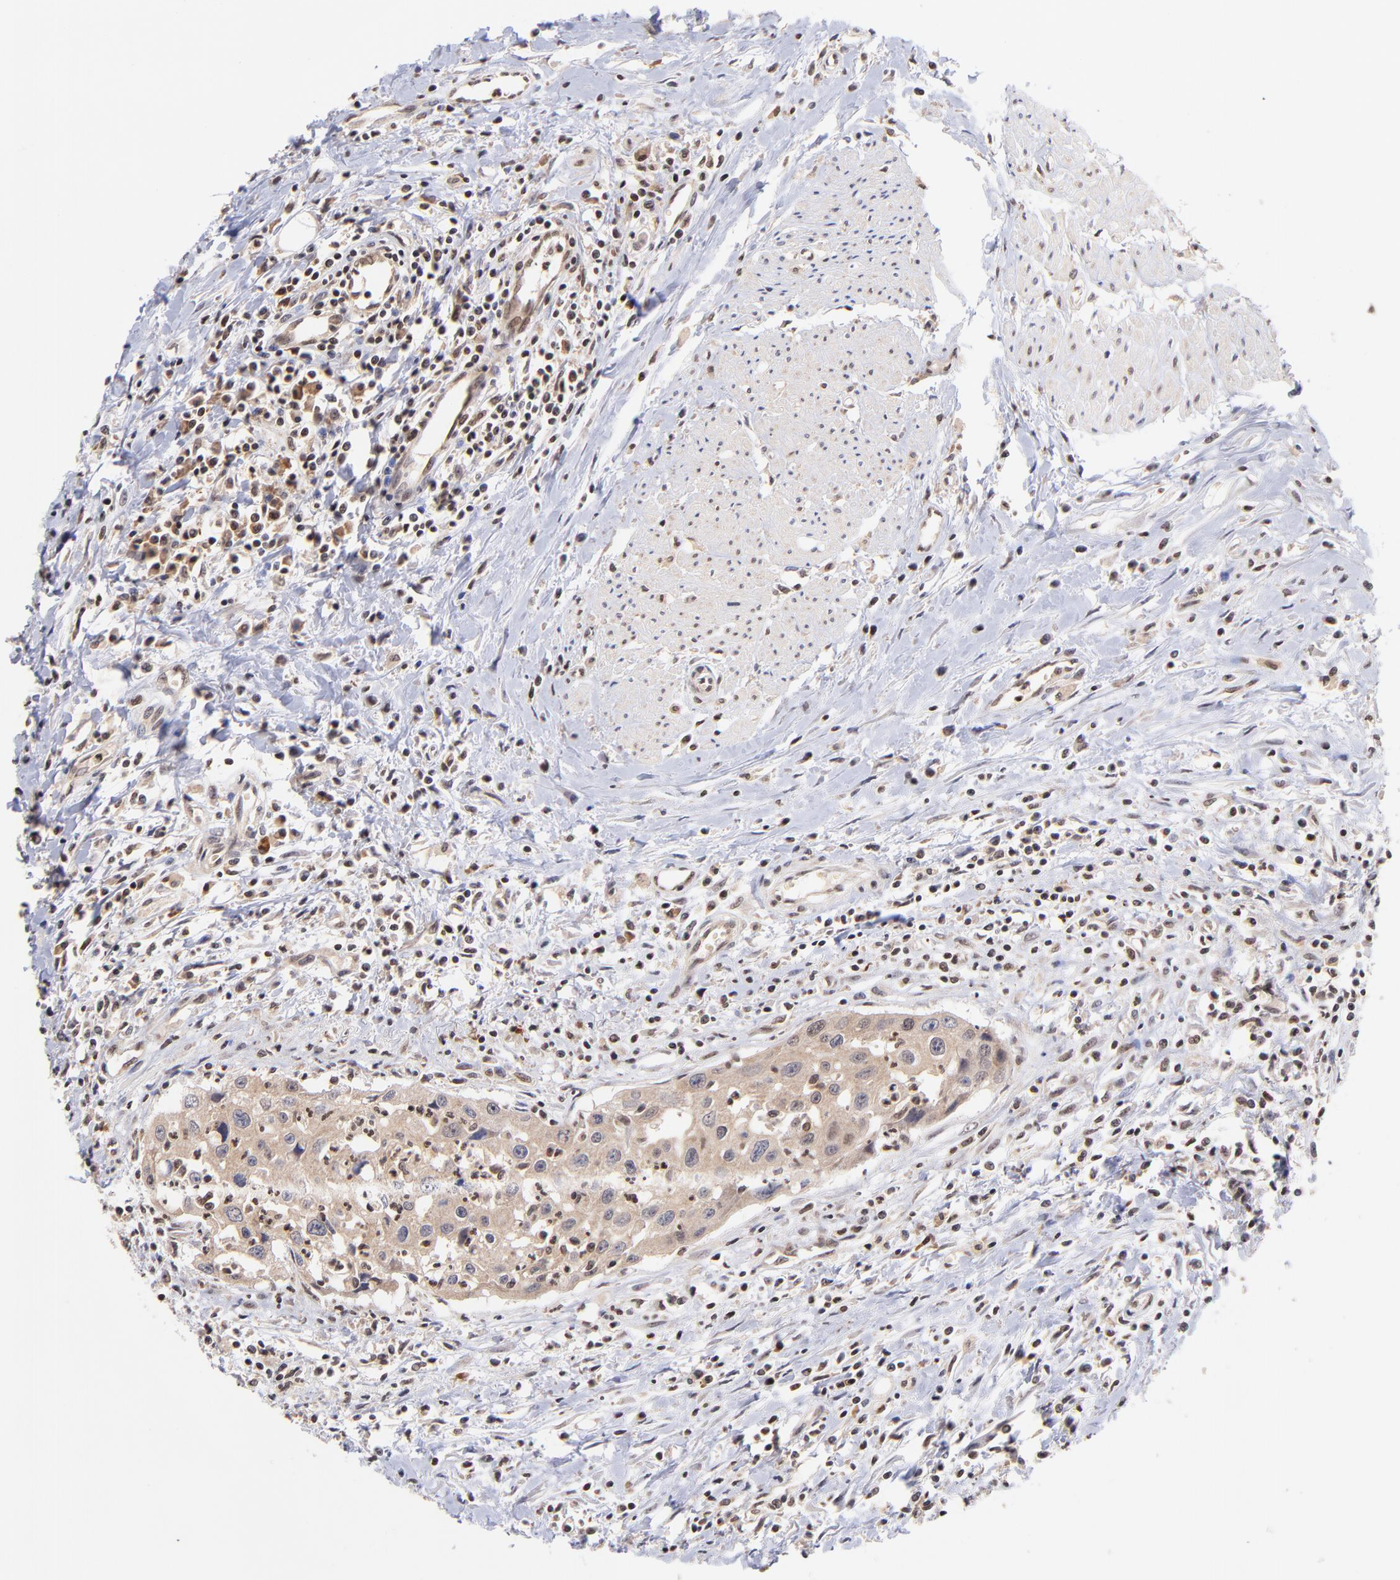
{"staining": {"intensity": "weak", "quantity": ">75%", "location": "cytoplasmic/membranous"}, "tissue": "urothelial cancer", "cell_type": "Tumor cells", "image_type": "cancer", "snomed": [{"axis": "morphology", "description": "Urothelial carcinoma, High grade"}, {"axis": "topography", "description": "Urinary bladder"}], "caption": "A brown stain shows weak cytoplasmic/membranous positivity of a protein in high-grade urothelial carcinoma tumor cells. The staining was performed using DAB (3,3'-diaminobenzidine) to visualize the protein expression in brown, while the nuclei were stained in blue with hematoxylin (Magnification: 20x).", "gene": "WDR25", "patient": {"sex": "male", "age": 66}}